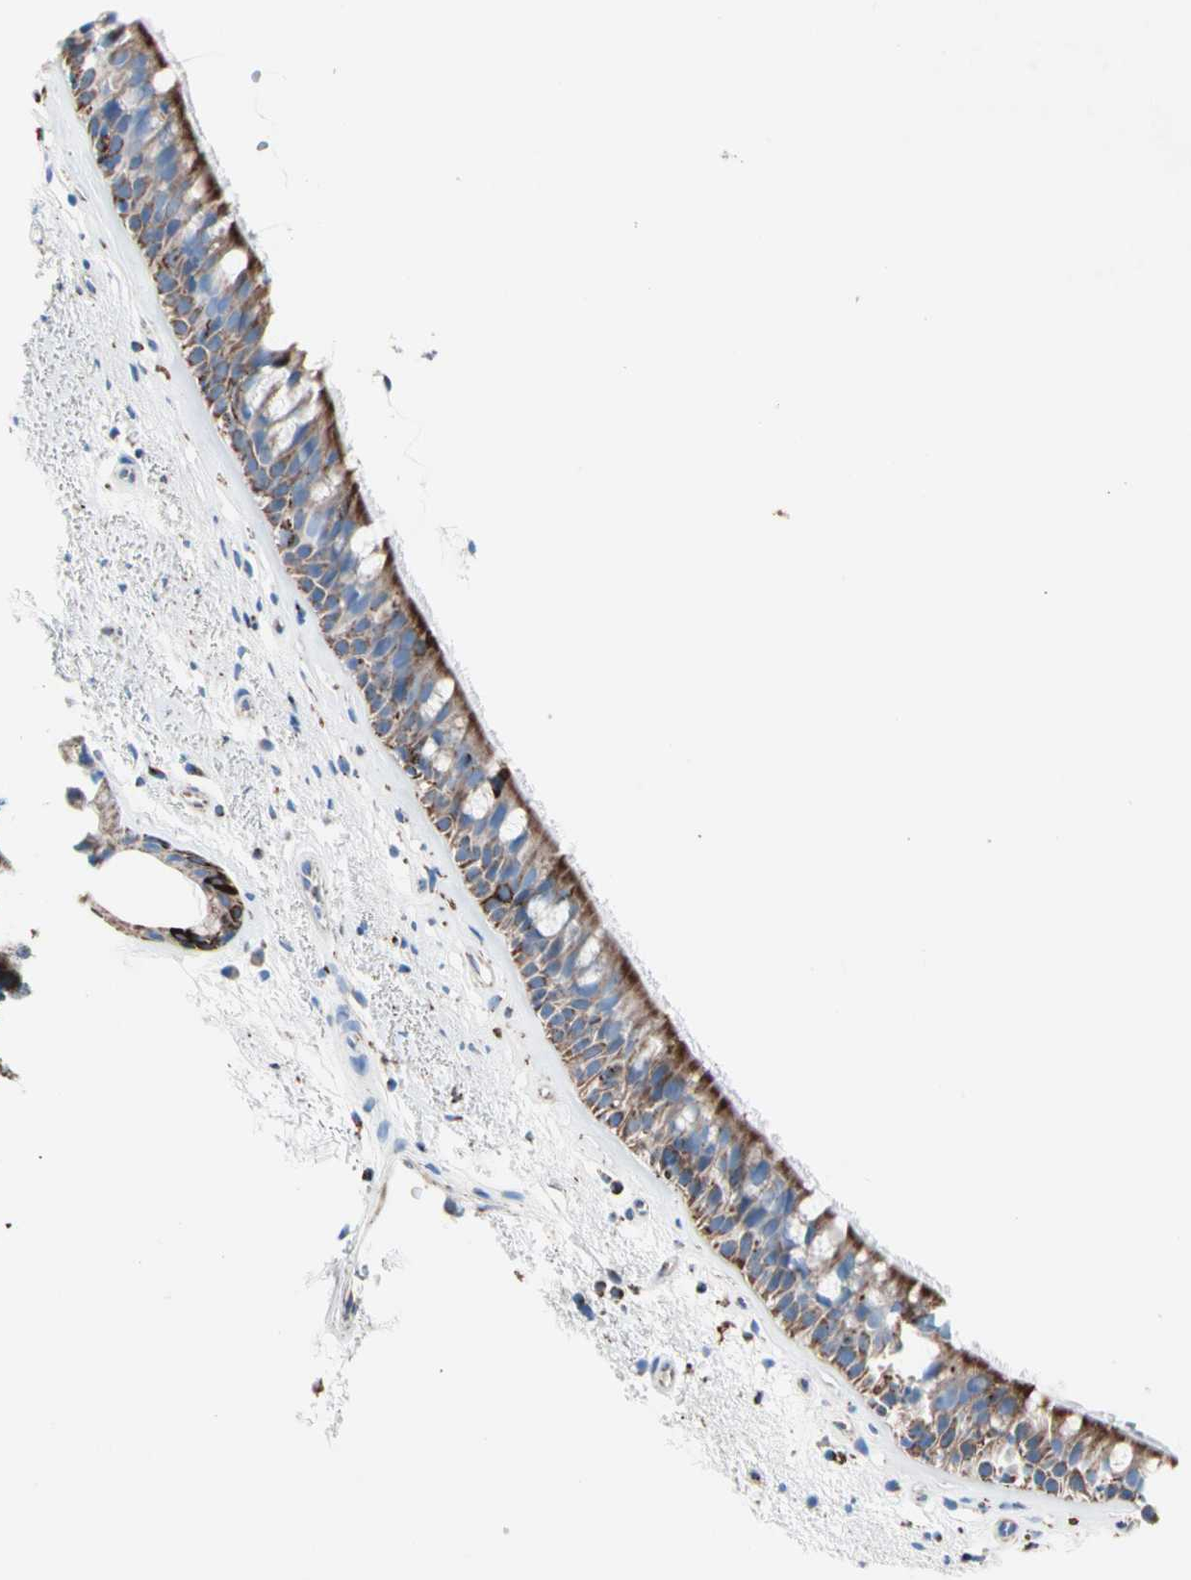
{"staining": {"intensity": "strong", "quantity": ">75%", "location": "cytoplasmic/membranous"}, "tissue": "bronchus", "cell_type": "Respiratory epithelial cells", "image_type": "normal", "snomed": [{"axis": "morphology", "description": "Normal tissue, NOS"}, {"axis": "topography", "description": "Bronchus"}], "caption": "Immunohistochemistry (IHC) of normal human bronchus shows high levels of strong cytoplasmic/membranous expression in approximately >75% of respiratory epithelial cells. Using DAB (brown) and hematoxylin (blue) stains, captured at high magnification using brightfield microscopy.", "gene": "HK1", "patient": {"sex": "female", "age": 54}}